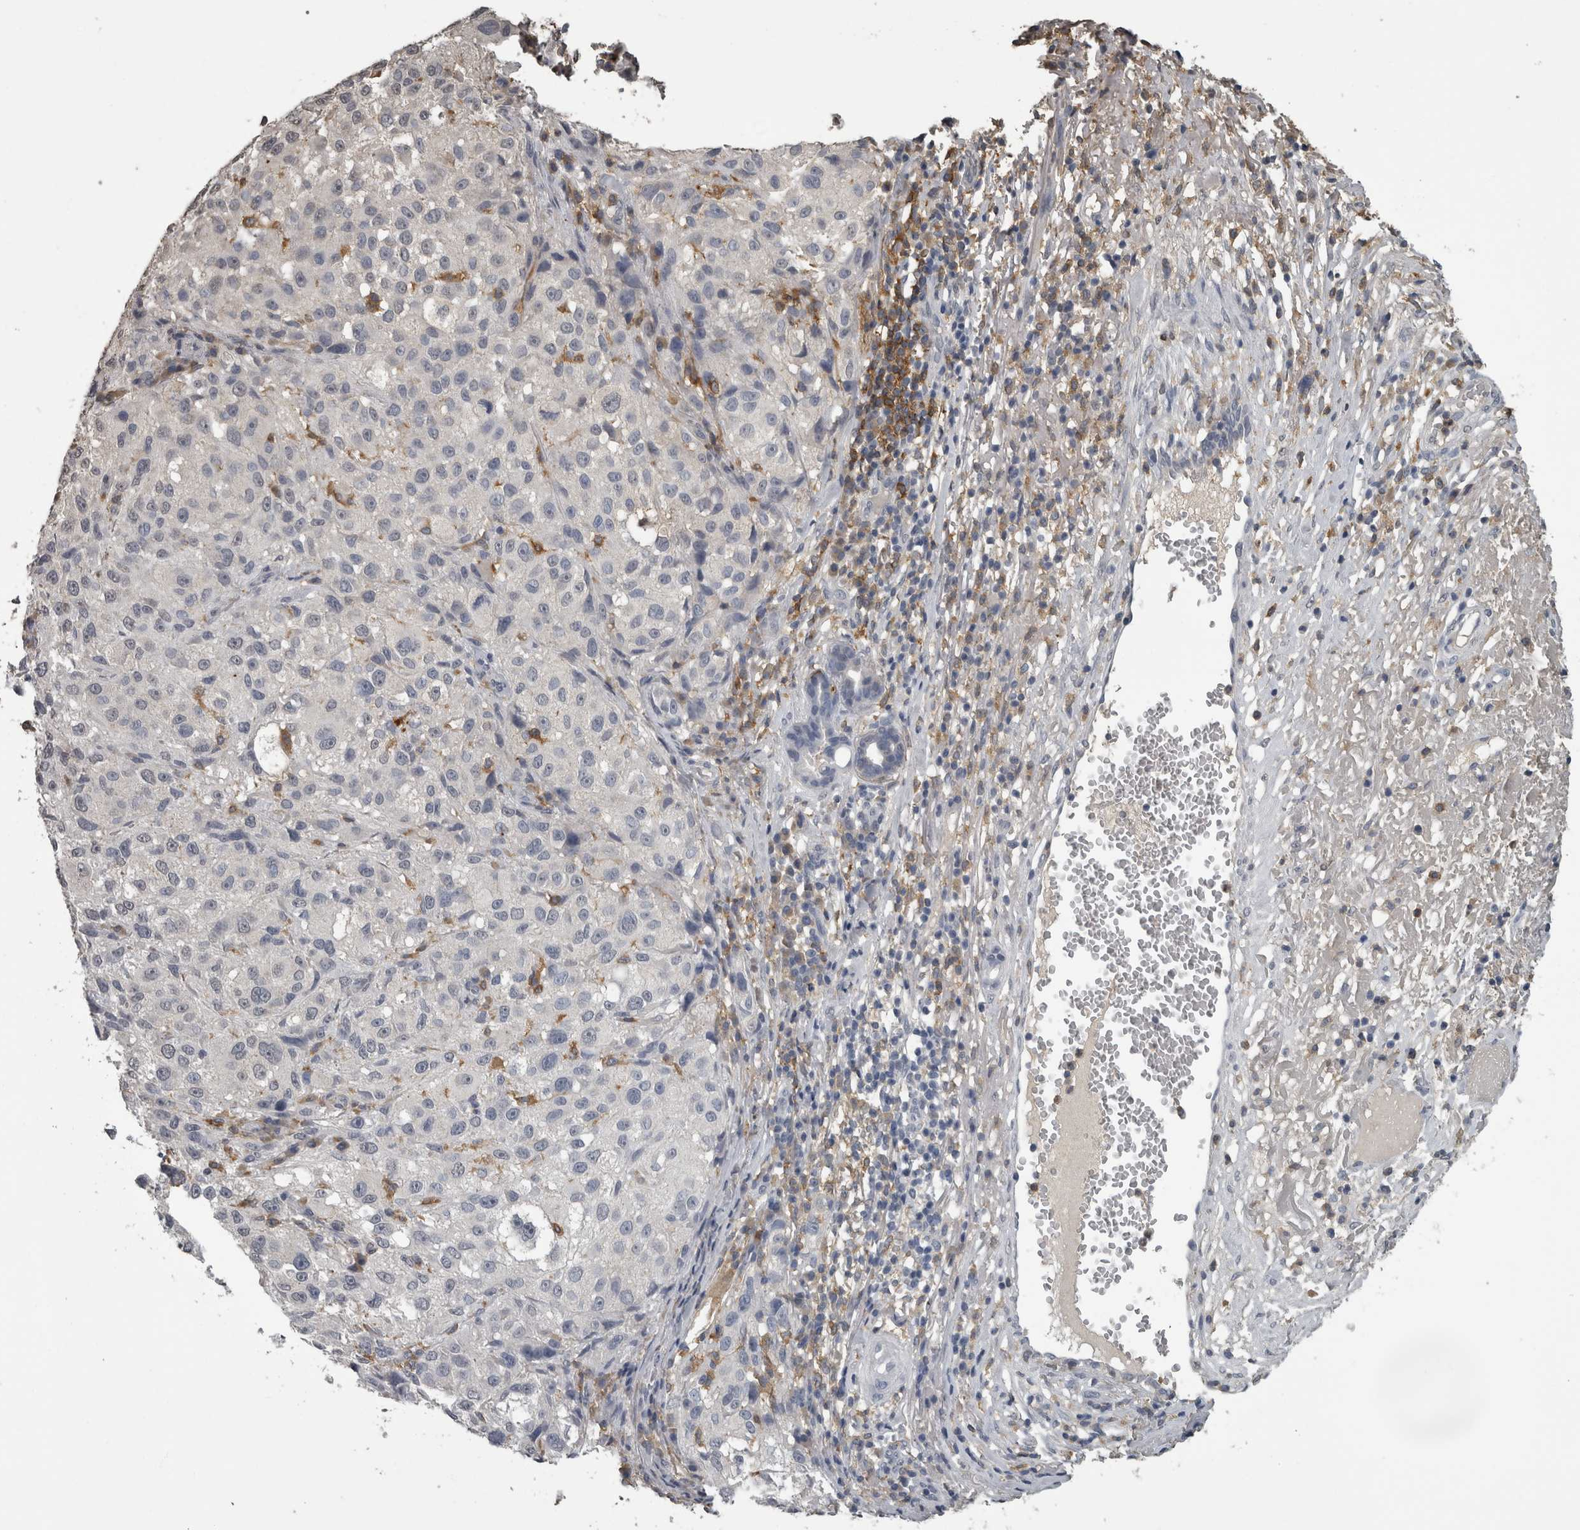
{"staining": {"intensity": "negative", "quantity": "none", "location": "none"}, "tissue": "melanoma", "cell_type": "Tumor cells", "image_type": "cancer", "snomed": [{"axis": "morphology", "description": "Necrosis, NOS"}, {"axis": "morphology", "description": "Malignant melanoma, NOS"}, {"axis": "topography", "description": "Skin"}], "caption": "Micrograph shows no protein expression in tumor cells of malignant melanoma tissue.", "gene": "PIK3AP1", "patient": {"sex": "female", "age": 87}}